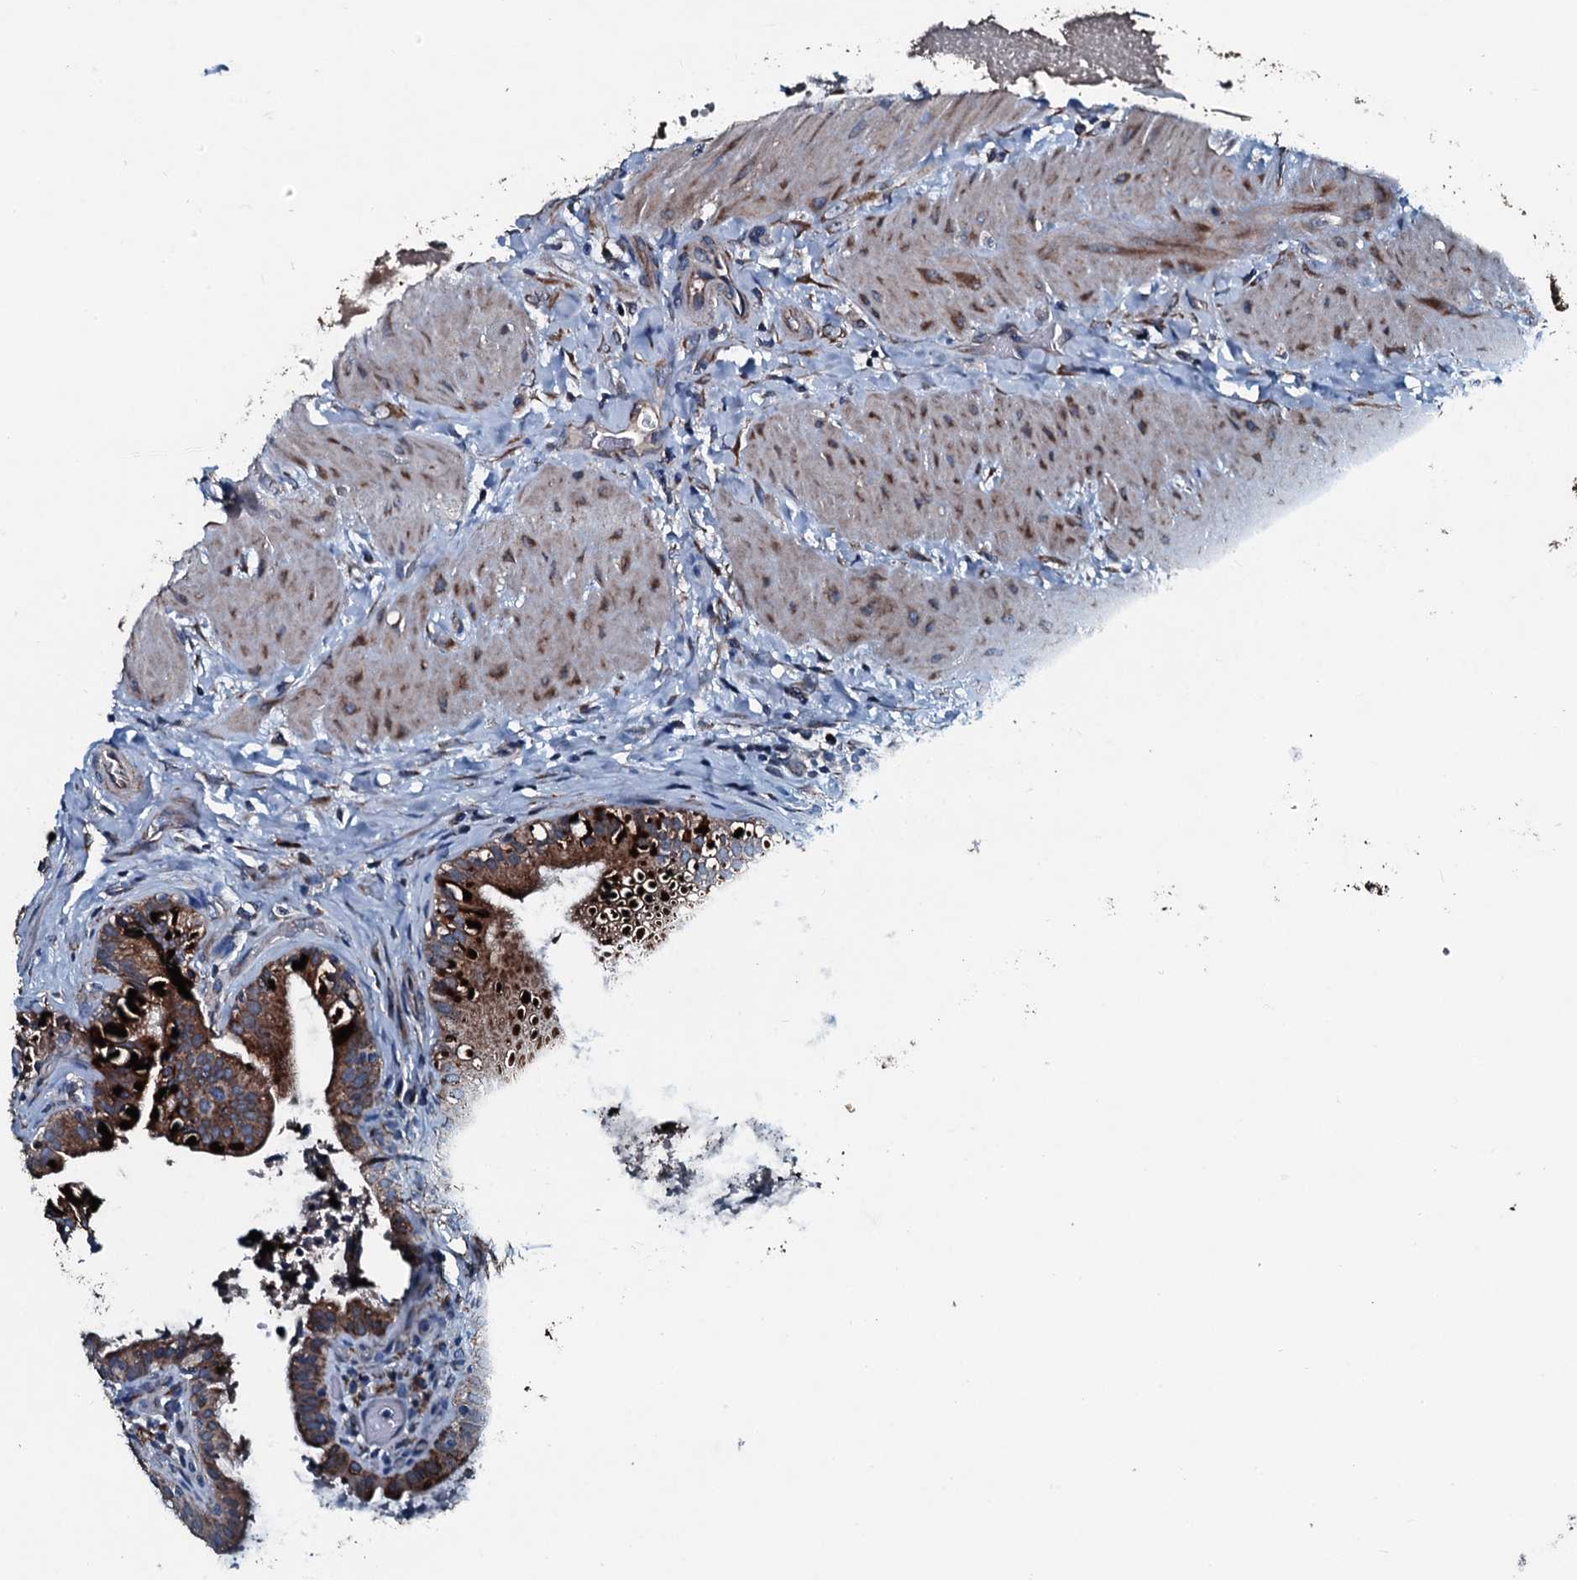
{"staining": {"intensity": "strong", "quantity": ">75%", "location": "cytoplasmic/membranous"}, "tissue": "gallbladder", "cell_type": "Glandular cells", "image_type": "normal", "snomed": [{"axis": "morphology", "description": "Normal tissue, NOS"}, {"axis": "topography", "description": "Gallbladder"}], "caption": "Brown immunohistochemical staining in unremarkable human gallbladder displays strong cytoplasmic/membranous positivity in about >75% of glandular cells.", "gene": "ACSS3", "patient": {"sex": "male", "age": 24}}